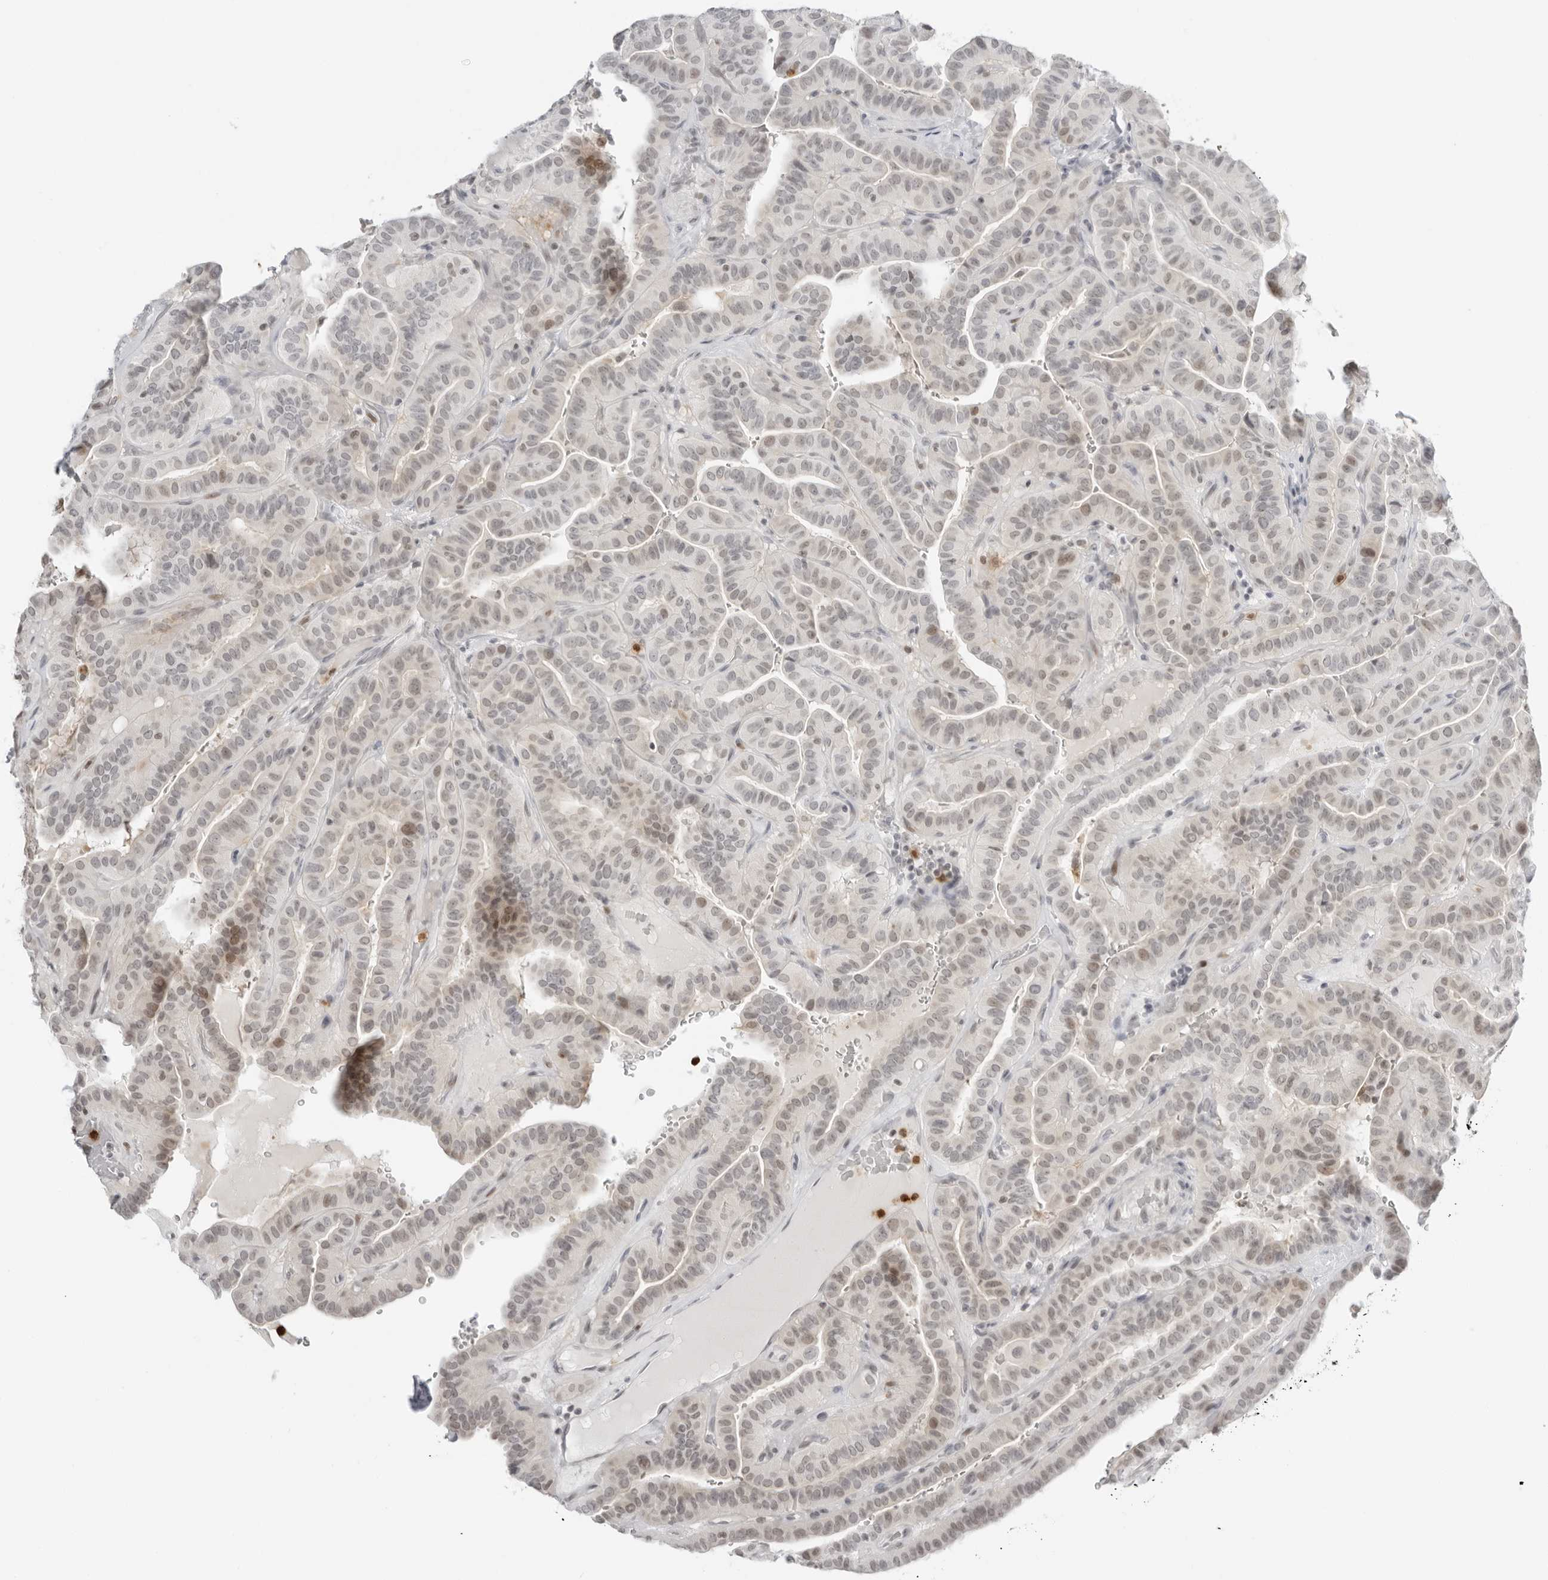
{"staining": {"intensity": "weak", "quantity": "<25%", "location": "nuclear"}, "tissue": "thyroid cancer", "cell_type": "Tumor cells", "image_type": "cancer", "snomed": [{"axis": "morphology", "description": "Papillary adenocarcinoma, NOS"}, {"axis": "topography", "description": "Thyroid gland"}], "caption": "Tumor cells show no significant positivity in papillary adenocarcinoma (thyroid).", "gene": "RNF146", "patient": {"sex": "male", "age": 77}}